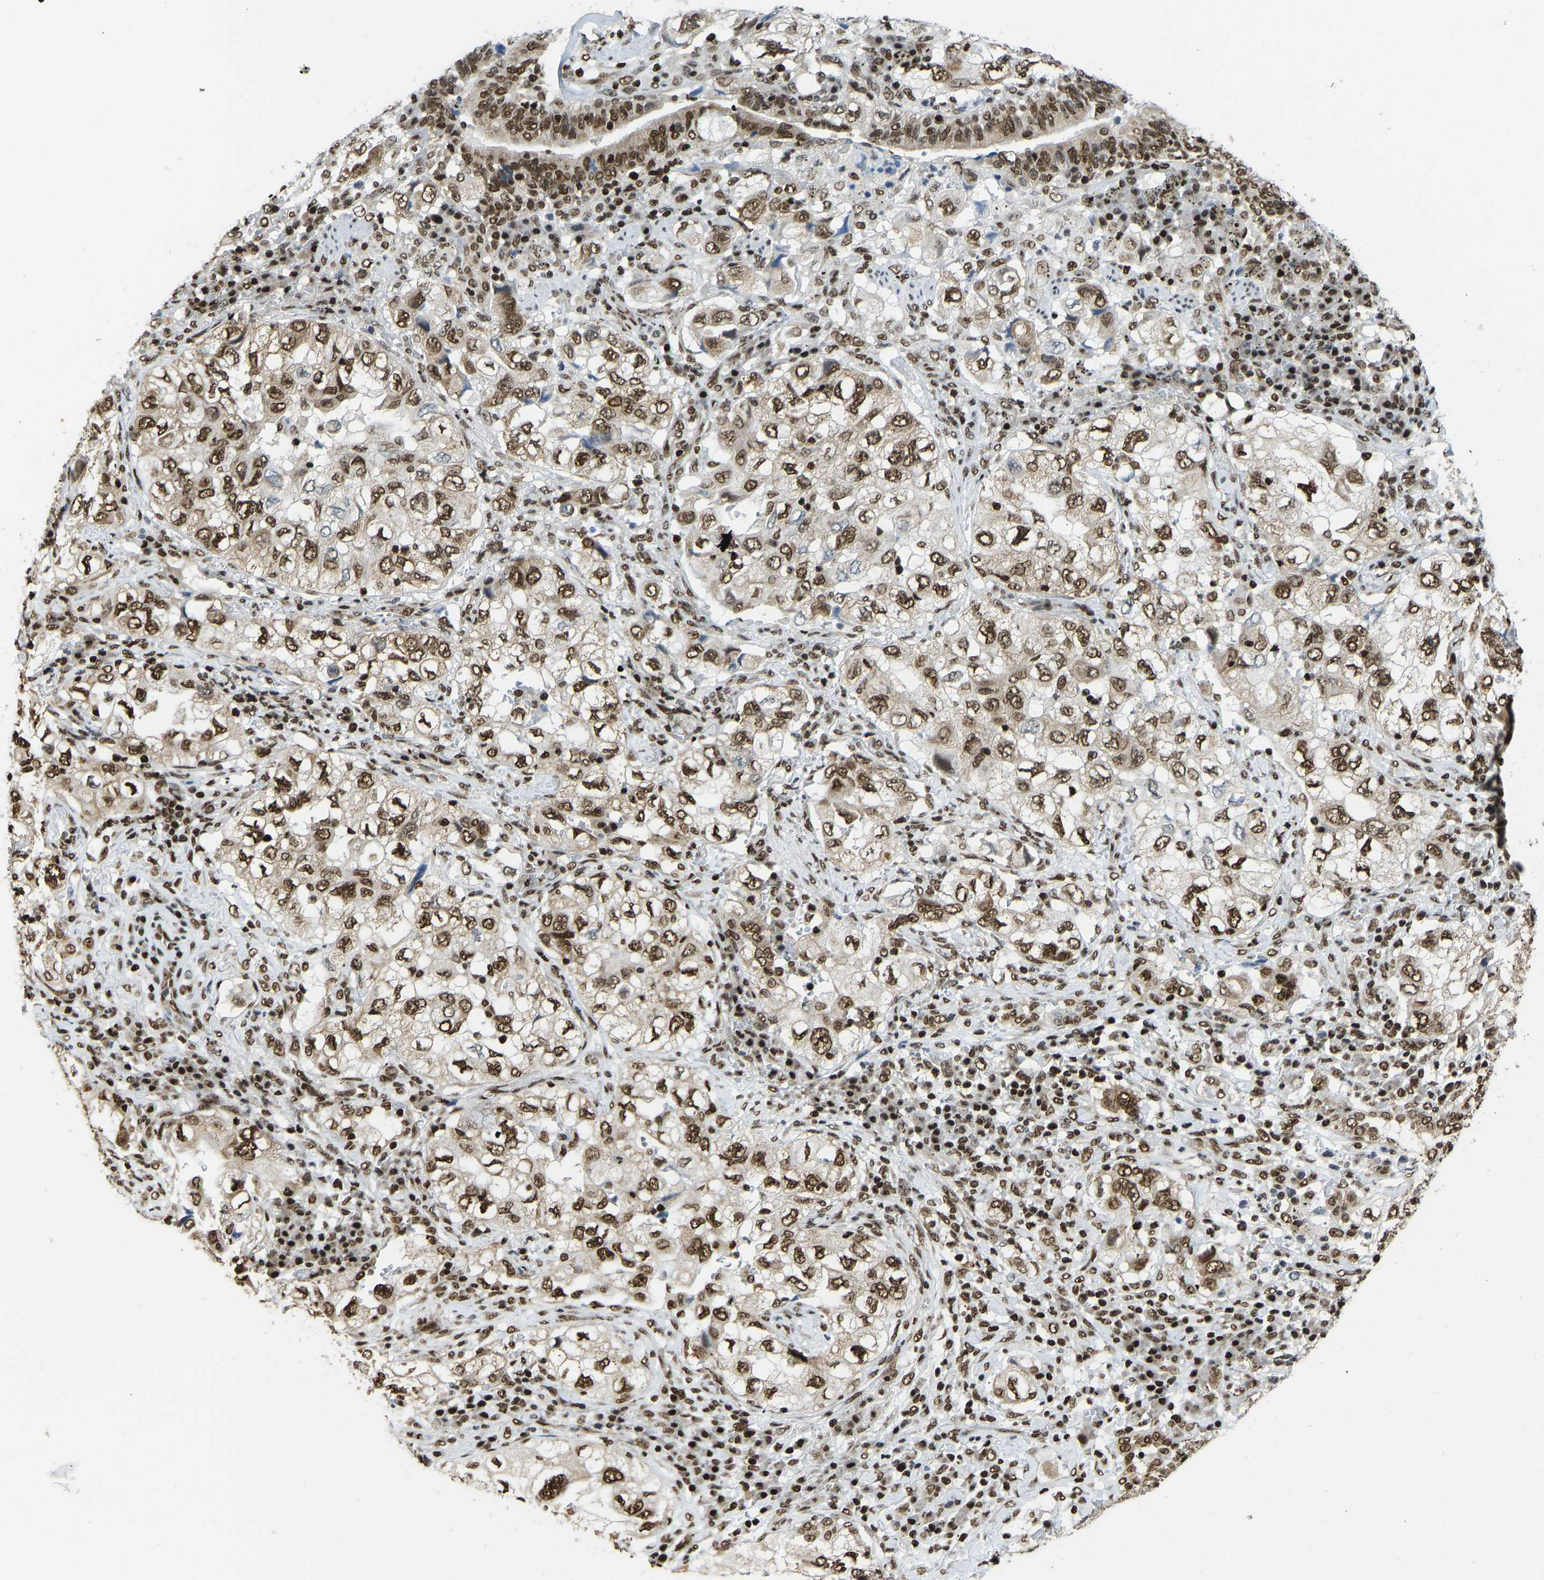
{"staining": {"intensity": "strong", "quantity": ">75%", "location": "nuclear"}, "tissue": "lung cancer", "cell_type": "Tumor cells", "image_type": "cancer", "snomed": [{"axis": "morphology", "description": "Adenocarcinoma, NOS"}, {"axis": "topography", "description": "Lung"}], "caption": "IHC staining of lung cancer, which demonstrates high levels of strong nuclear positivity in about >75% of tumor cells indicating strong nuclear protein staining. The staining was performed using DAB (3,3'-diaminobenzidine) (brown) for protein detection and nuclei were counterstained in hematoxylin (blue).", "gene": "ZSCAN20", "patient": {"sex": "male", "age": 64}}